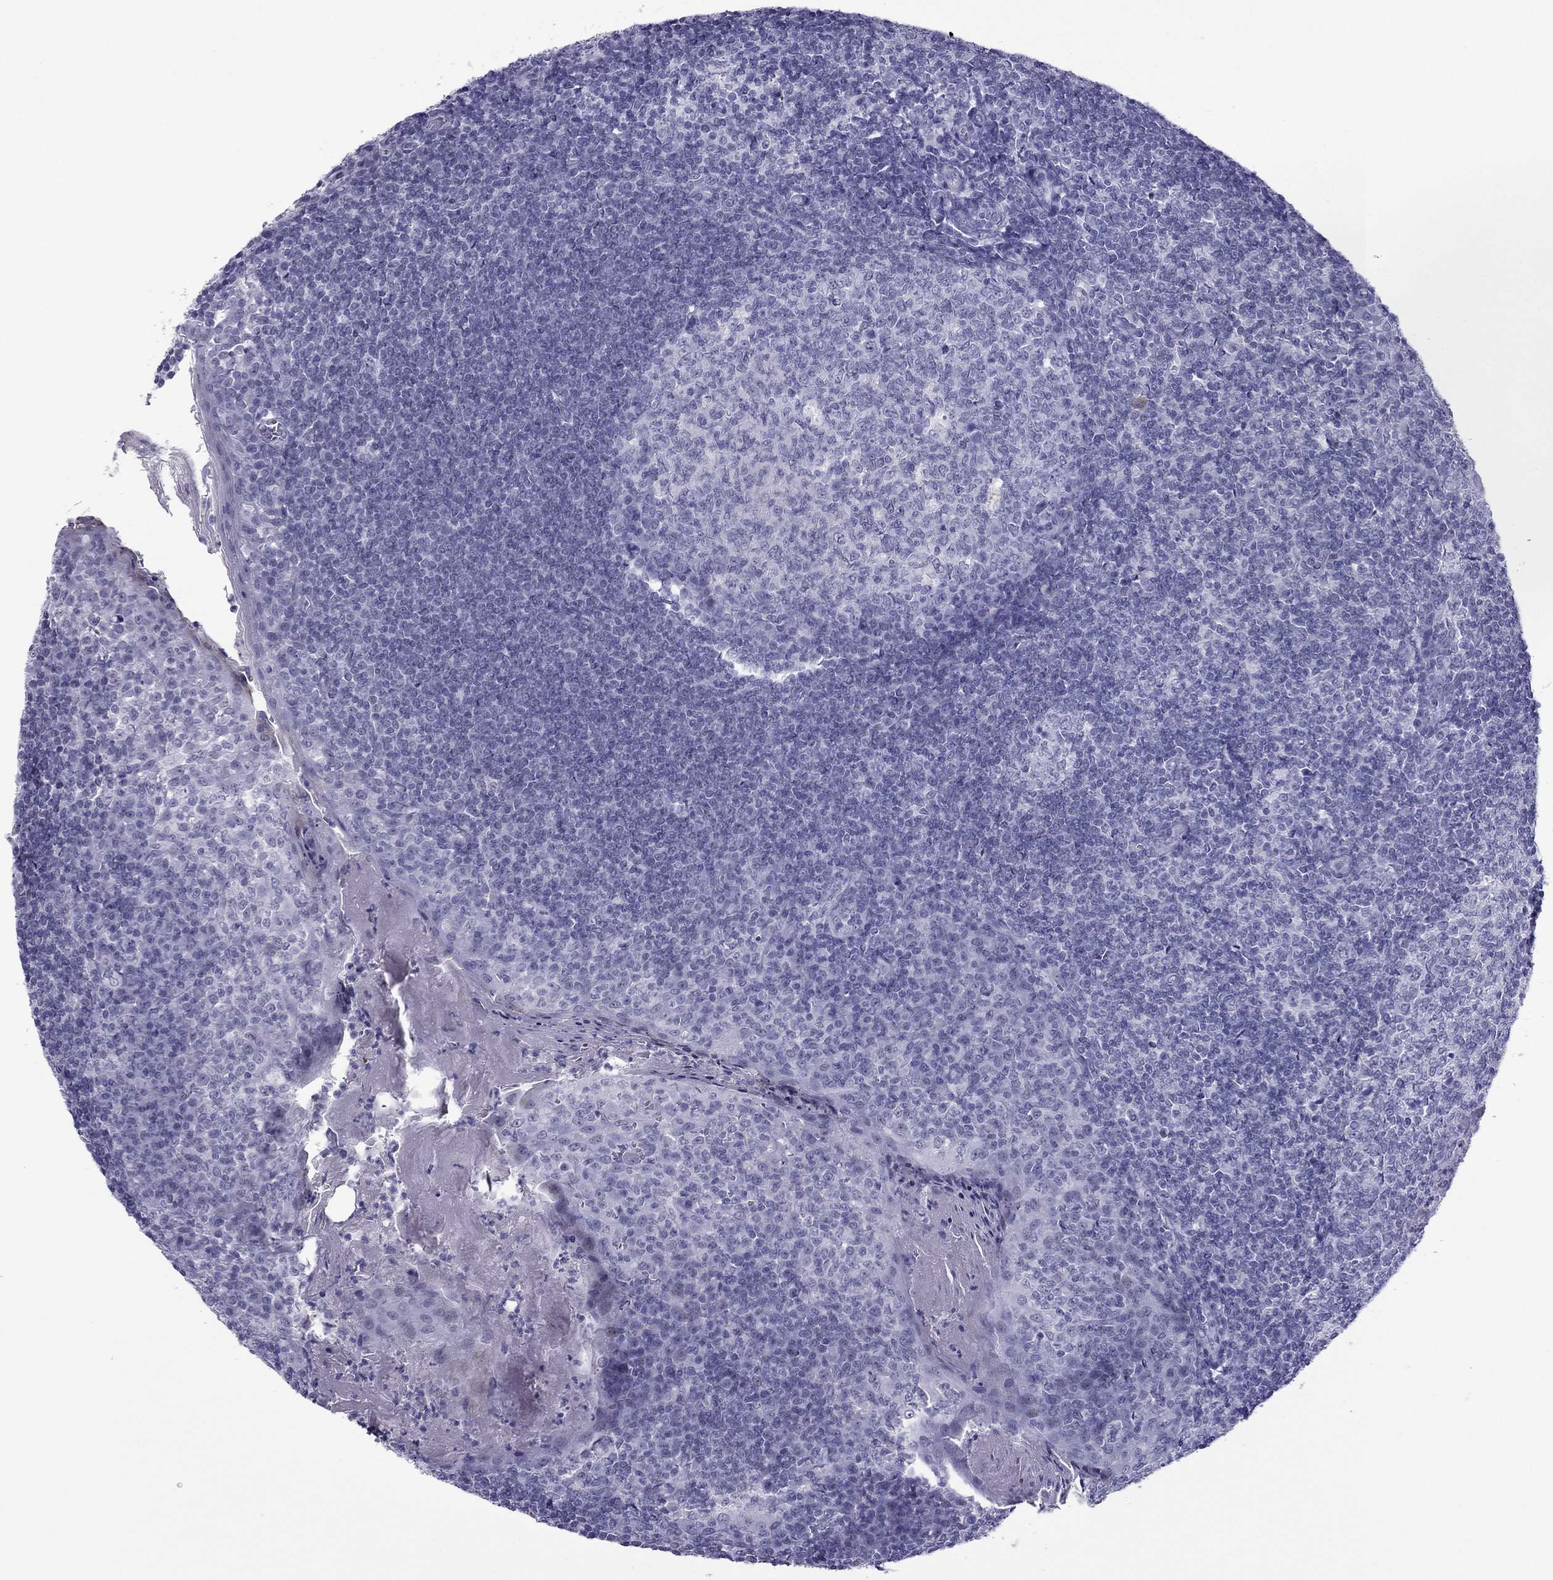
{"staining": {"intensity": "negative", "quantity": "none", "location": "none"}, "tissue": "tonsil", "cell_type": "Germinal center cells", "image_type": "normal", "snomed": [{"axis": "morphology", "description": "Normal tissue, NOS"}, {"axis": "topography", "description": "Tonsil"}], "caption": "Protein analysis of unremarkable tonsil exhibits no significant expression in germinal center cells. (DAB (3,3'-diaminobenzidine) immunohistochemistry (IHC), high magnification).", "gene": "MYLK3", "patient": {"sex": "female", "age": 13}}